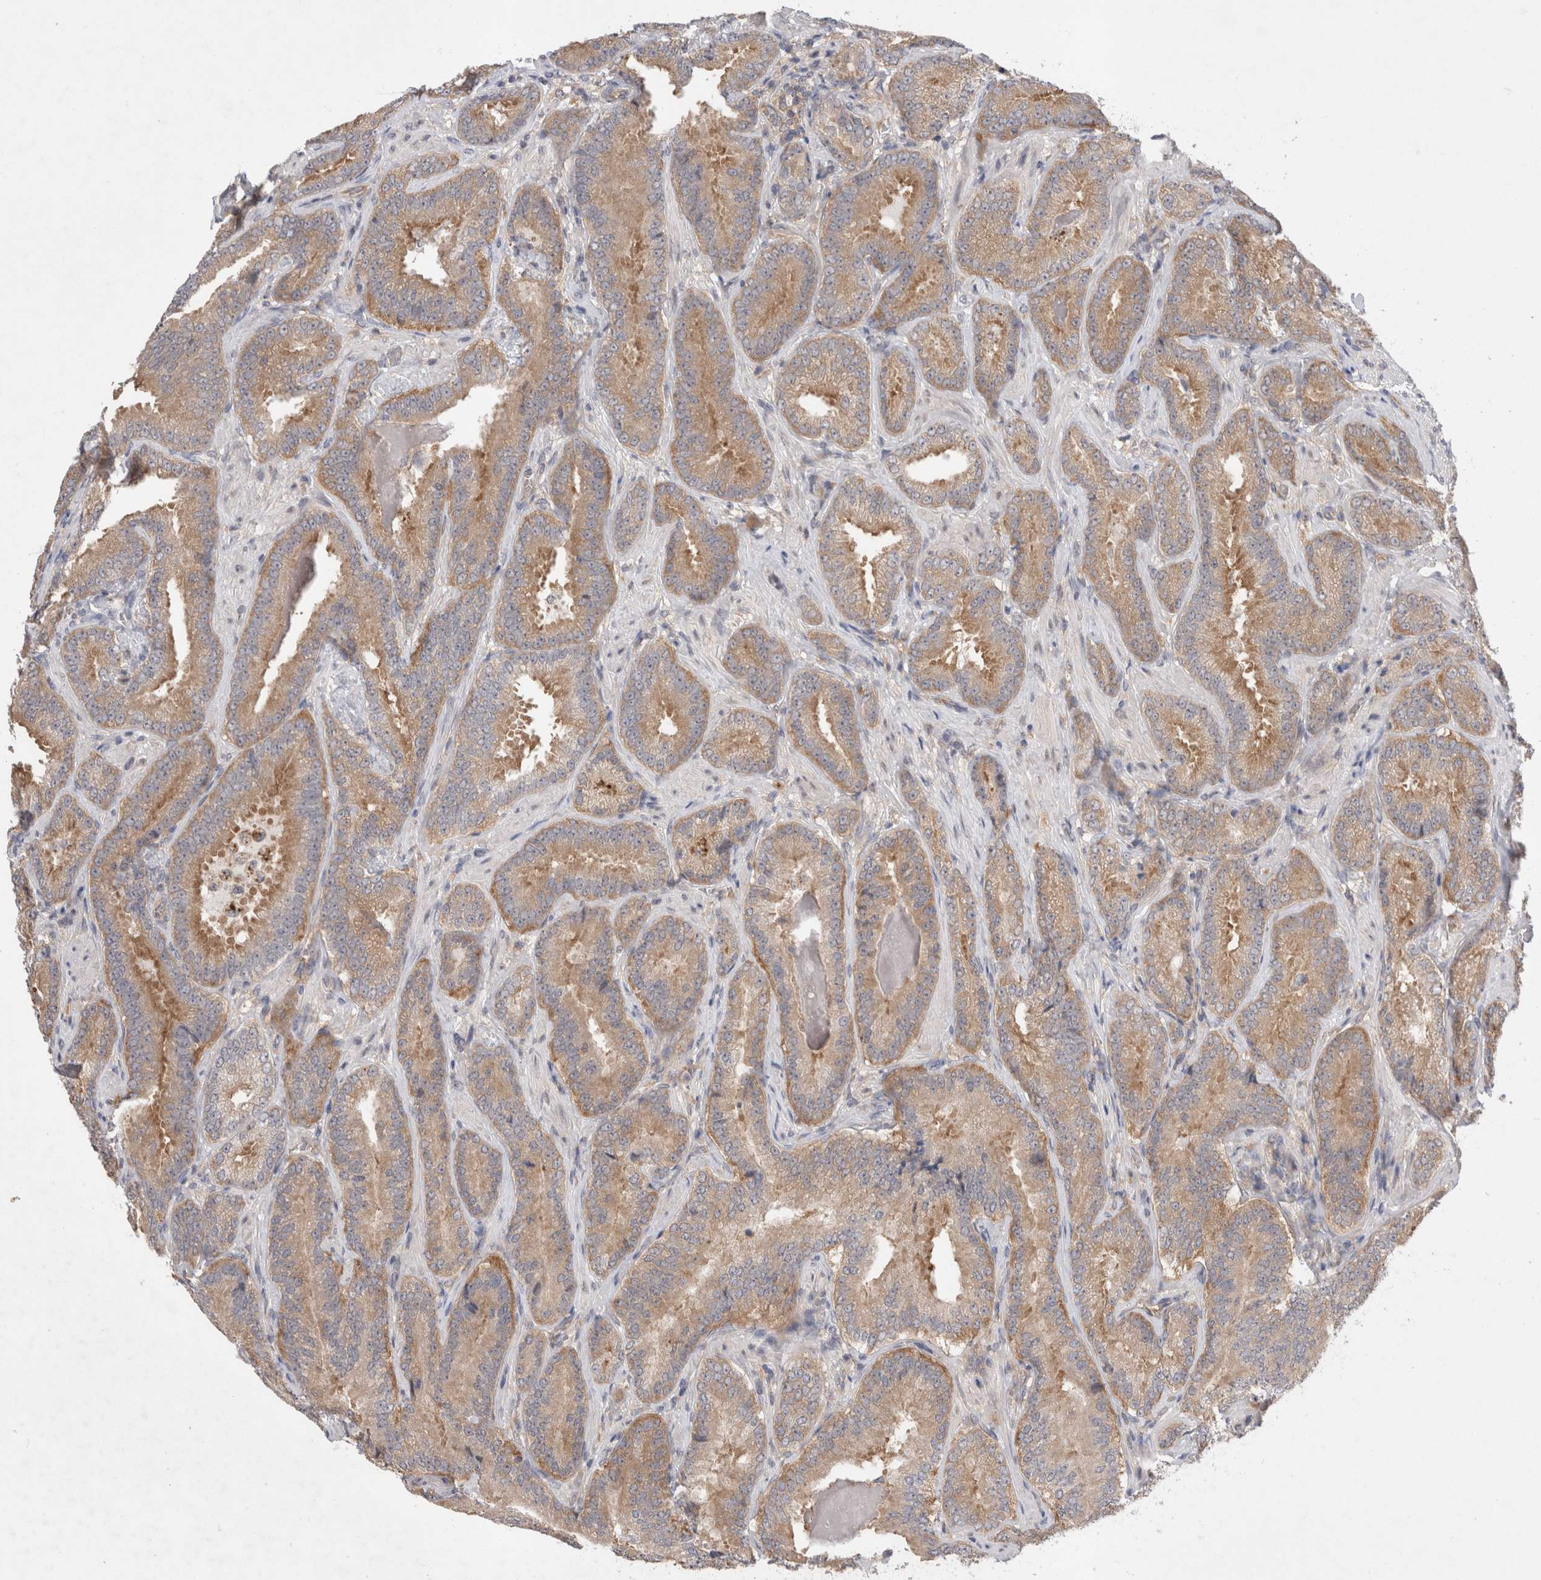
{"staining": {"intensity": "moderate", "quantity": ">75%", "location": "cytoplasmic/membranous"}, "tissue": "prostate cancer", "cell_type": "Tumor cells", "image_type": "cancer", "snomed": [{"axis": "morphology", "description": "Adenocarcinoma, Low grade"}, {"axis": "topography", "description": "Prostate"}], "caption": "Prostate low-grade adenocarcinoma was stained to show a protein in brown. There is medium levels of moderate cytoplasmic/membranous positivity in about >75% of tumor cells.", "gene": "EIF3E", "patient": {"sex": "male", "age": 51}}